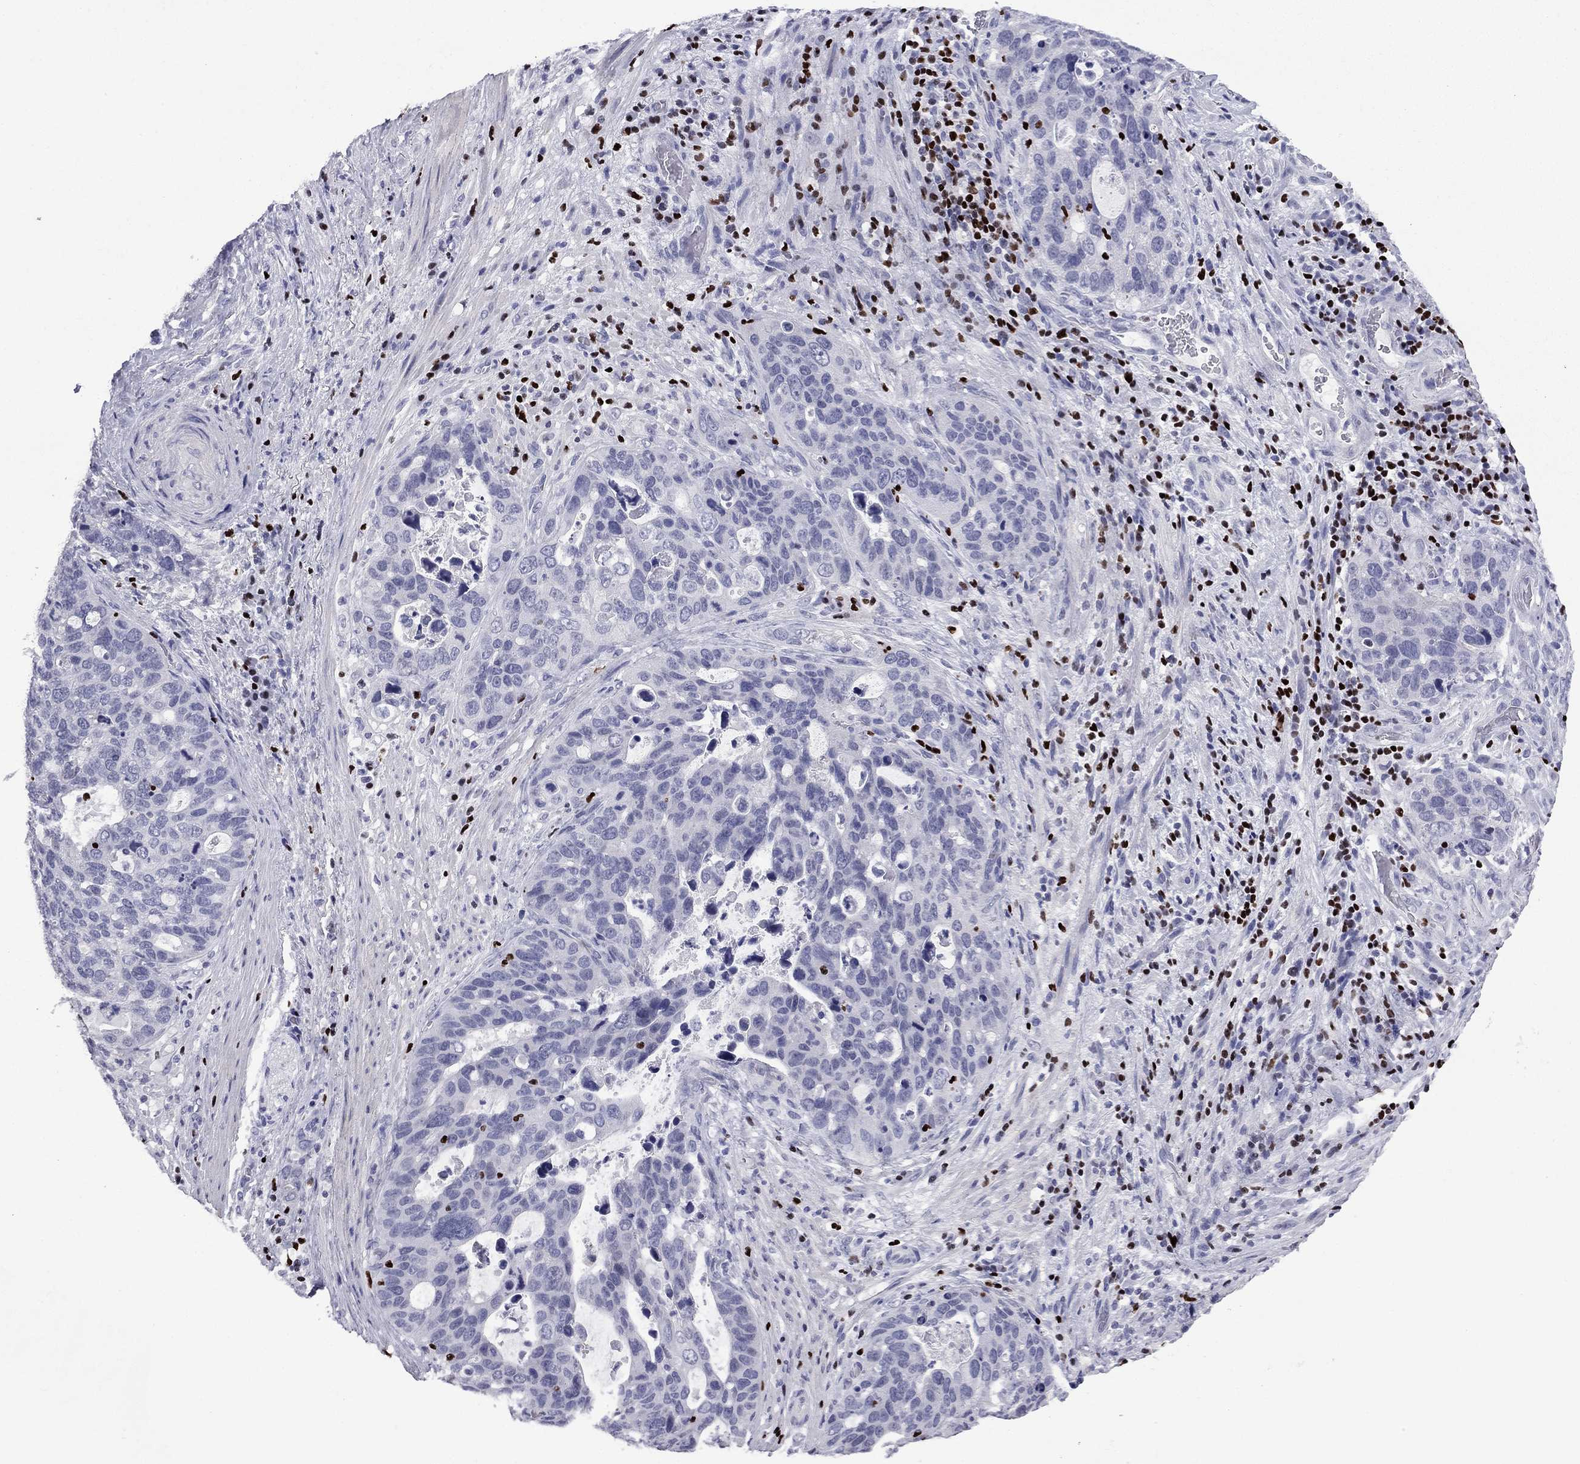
{"staining": {"intensity": "negative", "quantity": "none", "location": "none"}, "tissue": "stomach cancer", "cell_type": "Tumor cells", "image_type": "cancer", "snomed": [{"axis": "morphology", "description": "Adenocarcinoma, NOS"}, {"axis": "topography", "description": "Stomach"}], "caption": "Immunohistochemical staining of human stomach adenocarcinoma exhibits no significant positivity in tumor cells.", "gene": "IKZF3", "patient": {"sex": "male", "age": 54}}